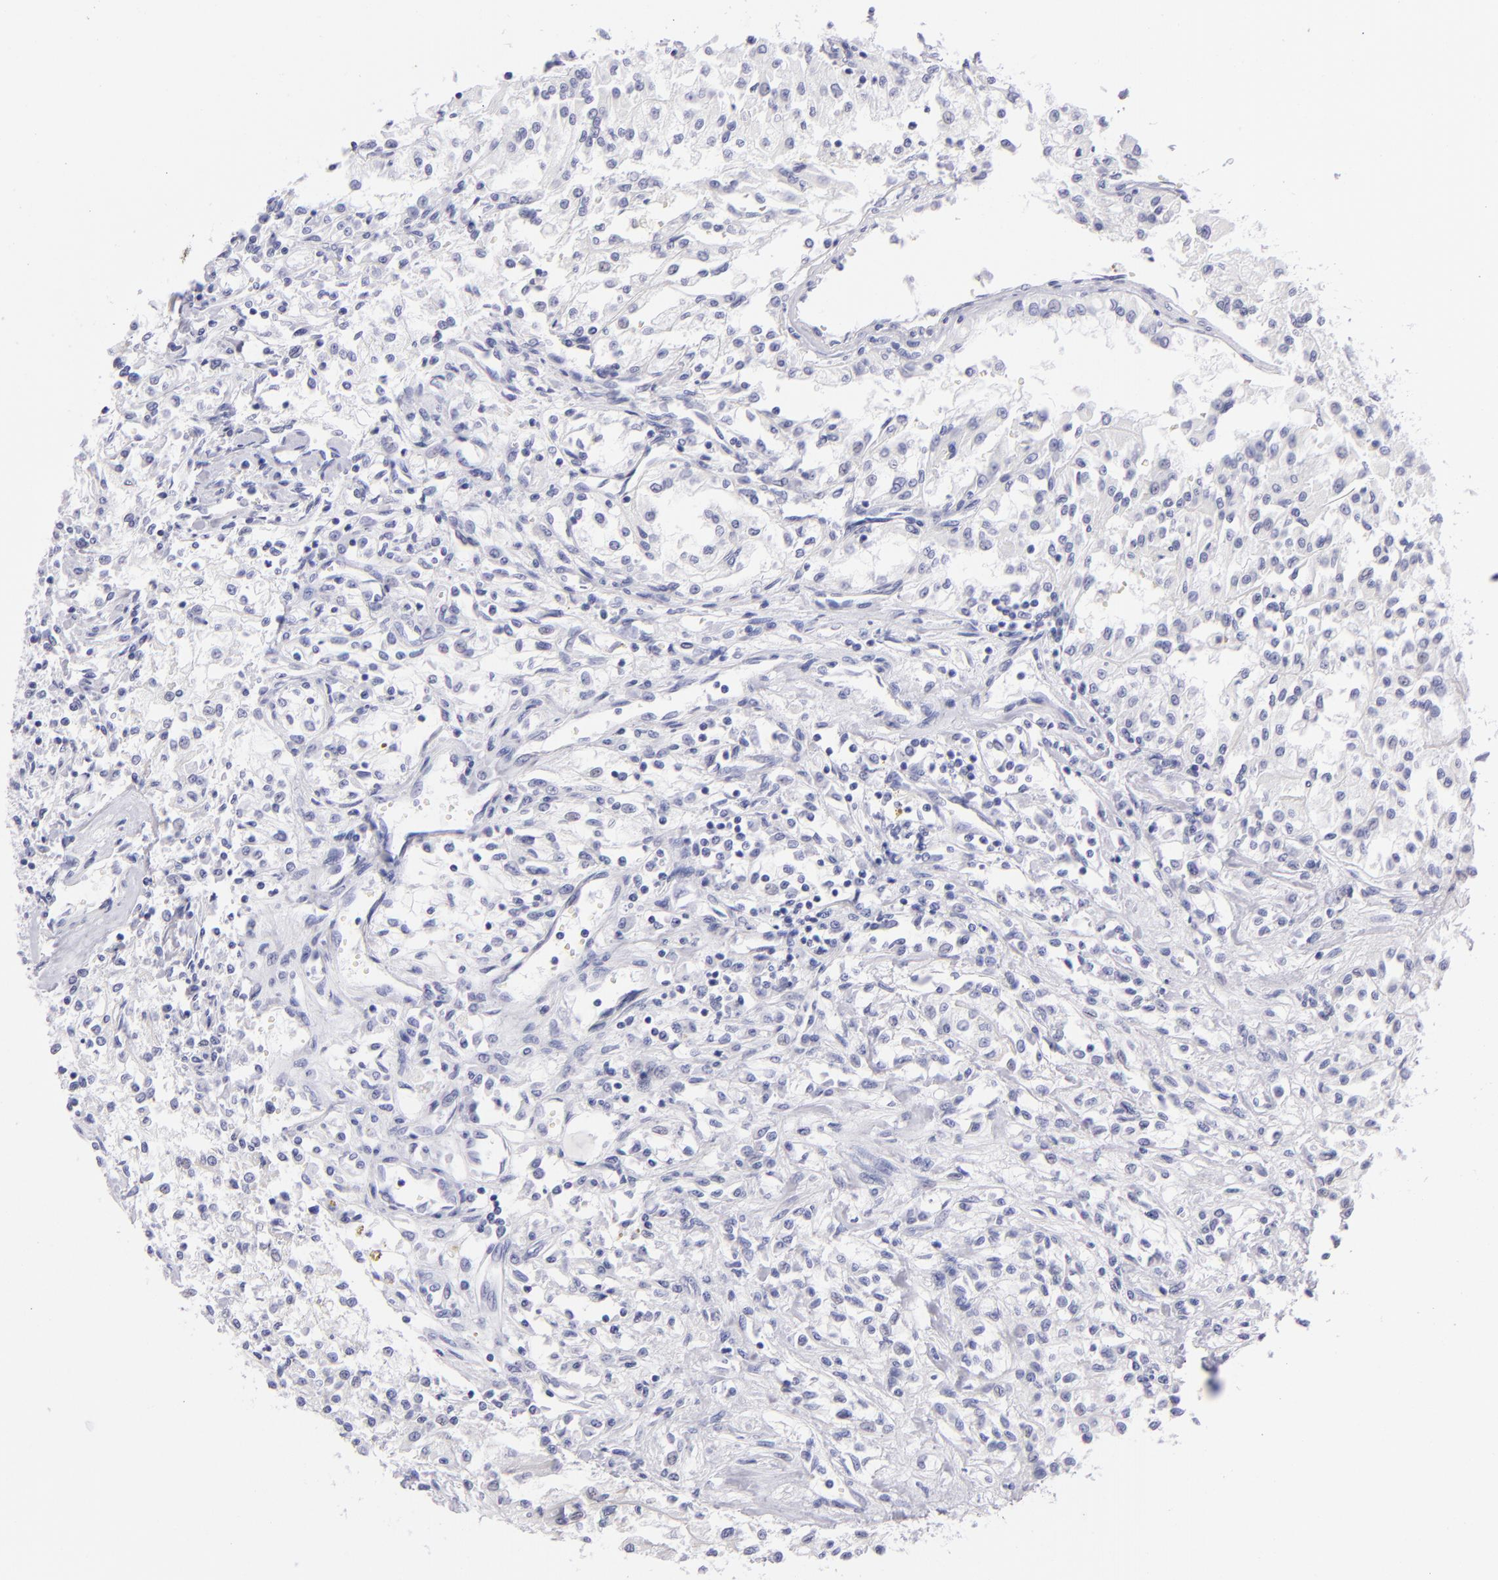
{"staining": {"intensity": "negative", "quantity": "none", "location": "none"}, "tissue": "renal cancer", "cell_type": "Tumor cells", "image_type": "cancer", "snomed": [{"axis": "morphology", "description": "Adenocarcinoma, NOS"}, {"axis": "topography", "description": "Kidney"}], "caption": "This is a histopathology image of IHC staining of renal adenocarcinoma, which shows no expression in tumor cells.", "gene": "PRPH", "patient": {"sex": "male", "age": 78}}